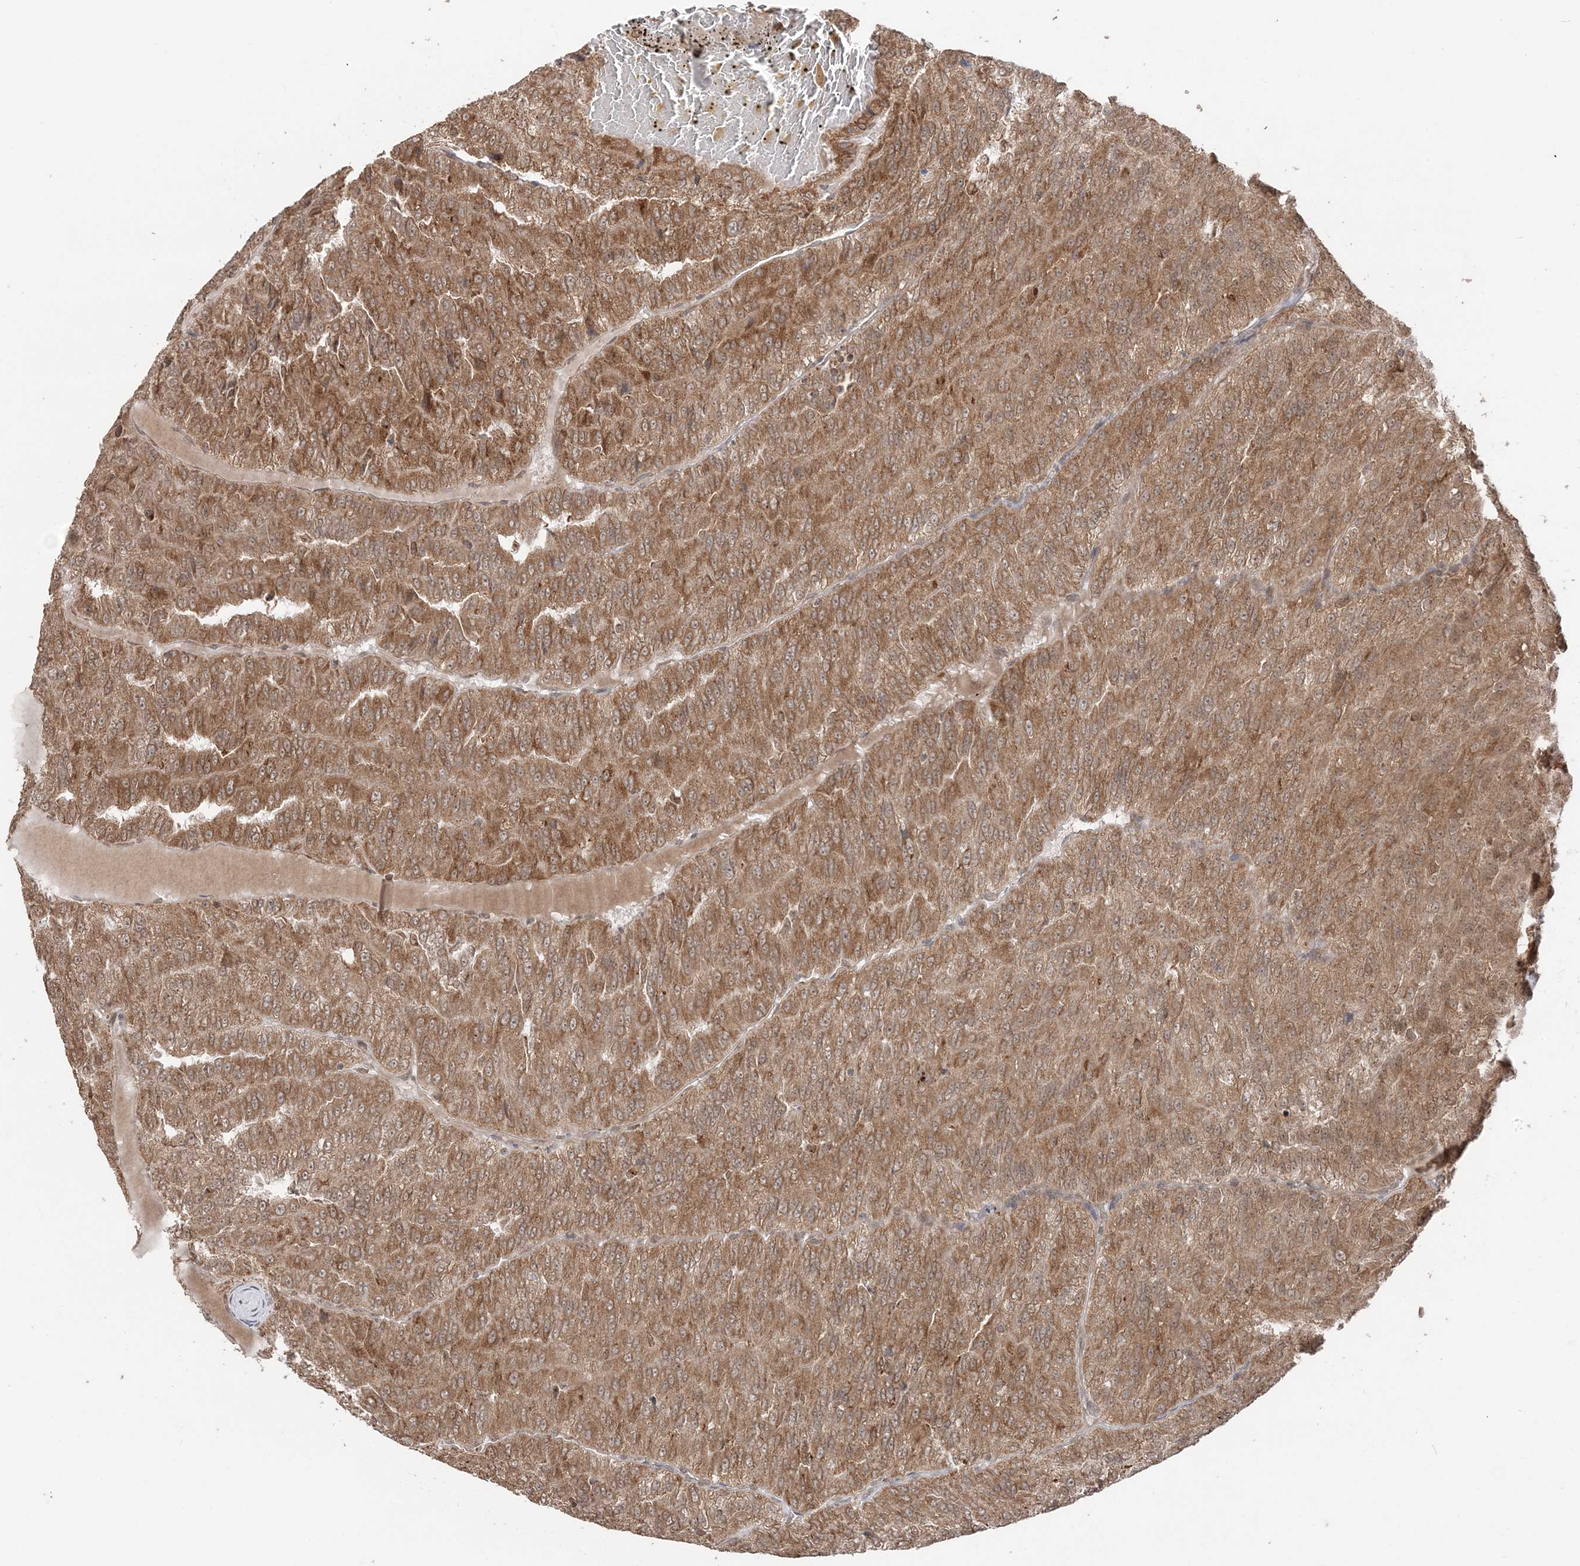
{"staining": {"intensity": "moderate", "quantity": ">75%", "location": "cytoplasmic/membranous"}, "tissue": "renal cancer", "cell_type": "Tumor cells", "image_type": "cancer", "snomed": [{"axis": "morphology", "description": "Adenocarcinoma, NOS"}, {"axis": "topography", "description": "Kidney"}], "caption": "A high-resolution histopathology image shows IHC staining of renal cancer (adenocarcinoma), which exhibits moderate cytoplasmic/membranous staining in approximately >75% of tumor cells.", "gene": "TMED10", "patient": {"sex": "female", "age": 63}}